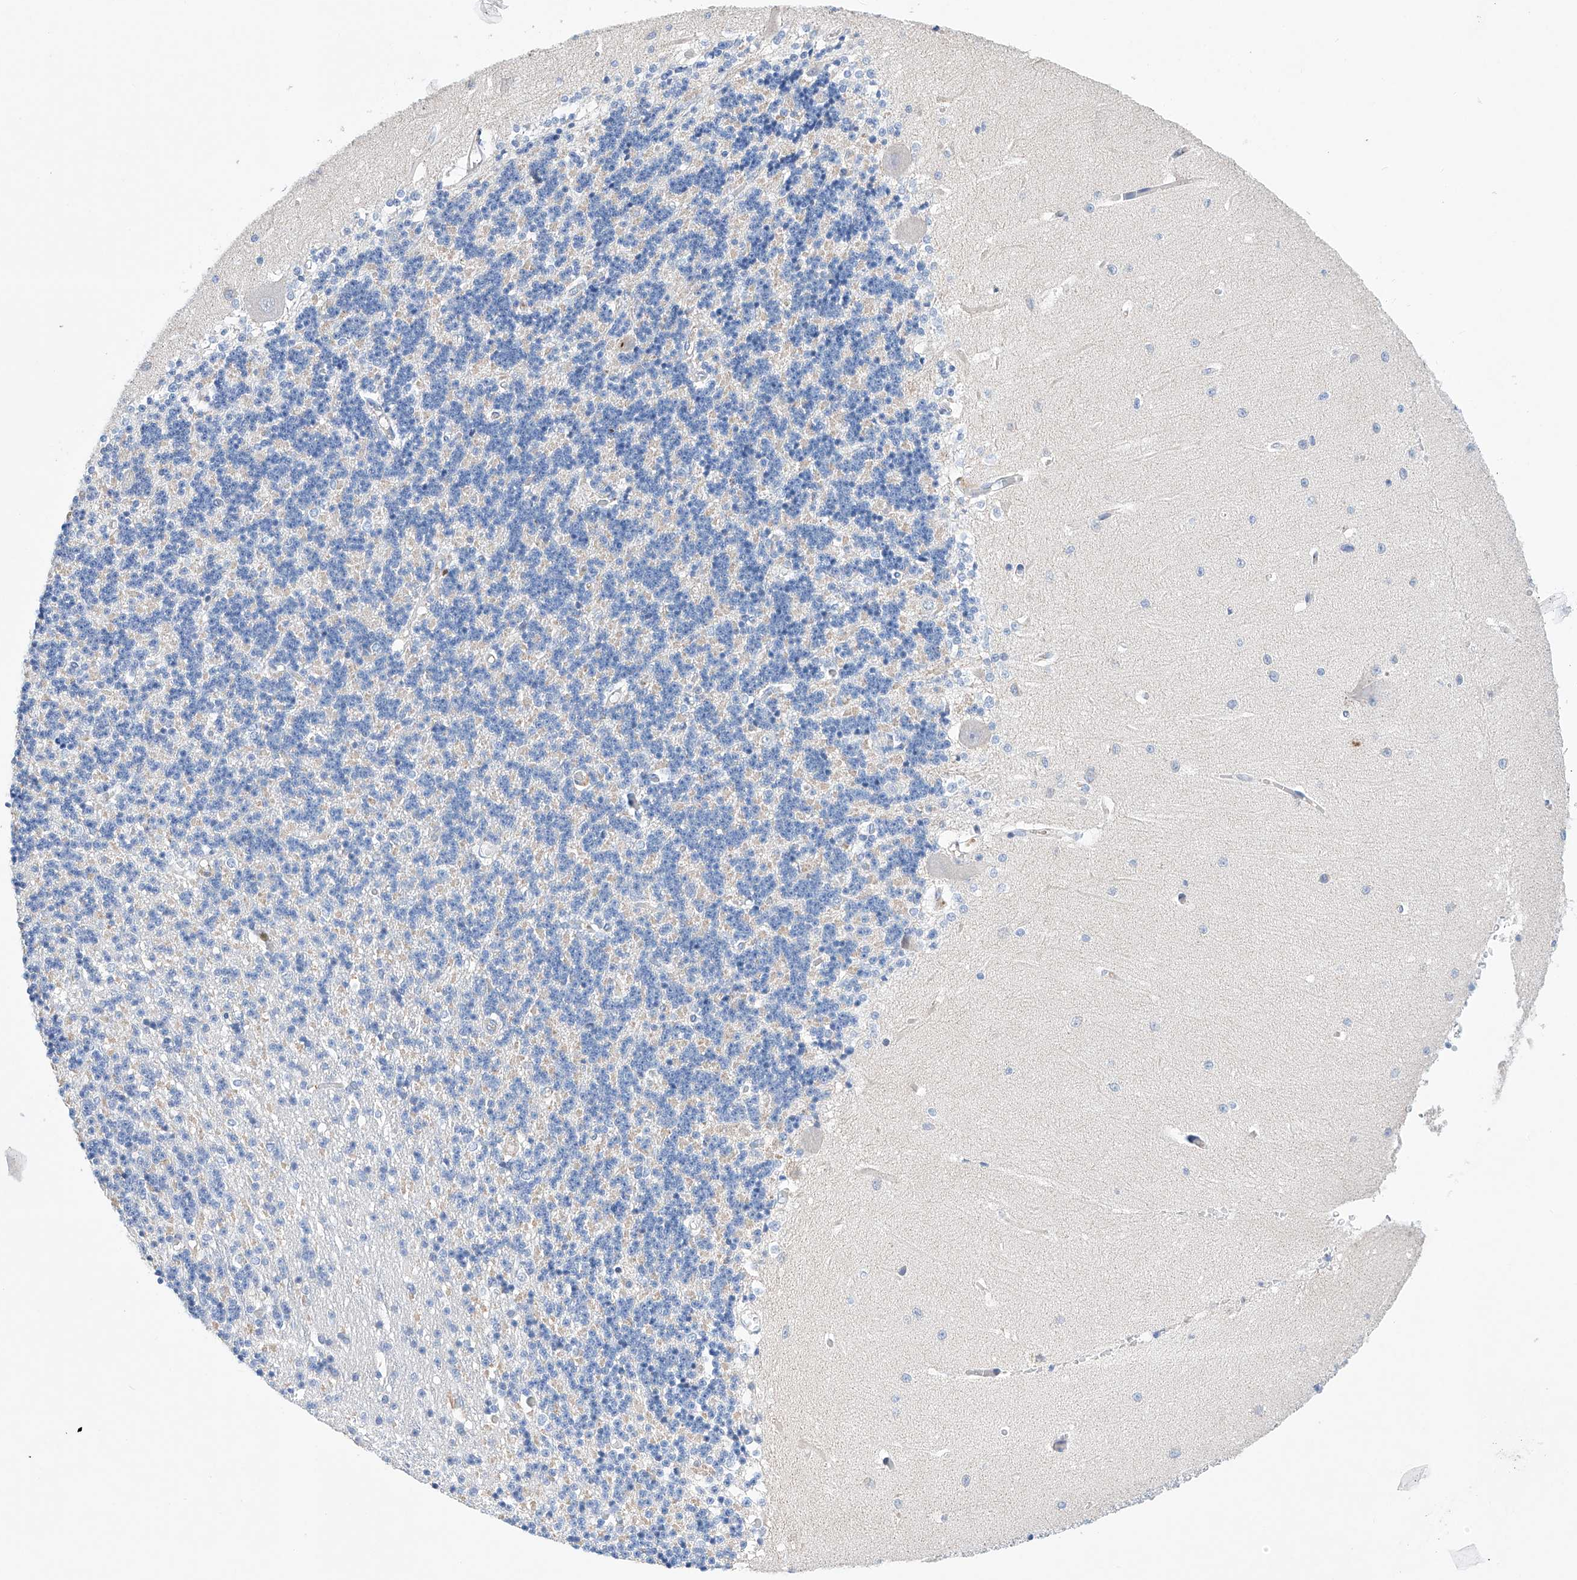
{"staining": {"intensity": "weak", "quantity": "25%-75%", "location": "cytoplasmic/membranous"}, "tissue": "cerebellum", "cell_type": "Cells in granular layer", "image_type": "normal", "snomed": [{"axis": "morphology", "description": "Normal tissue, NOS"}, {"axis": "topography", "description": "Cerebellum"}], "caption": "Protein expression analysis of normal human cerebellum reveals weak cytoplasmic/membranous positivity in about 25%-75% of cells in granular layer. (DAB = brown stain, brightfield microscopy at high magnification).", "gene": "ETV7", "patient": {"sex": "male", "age": 37}}